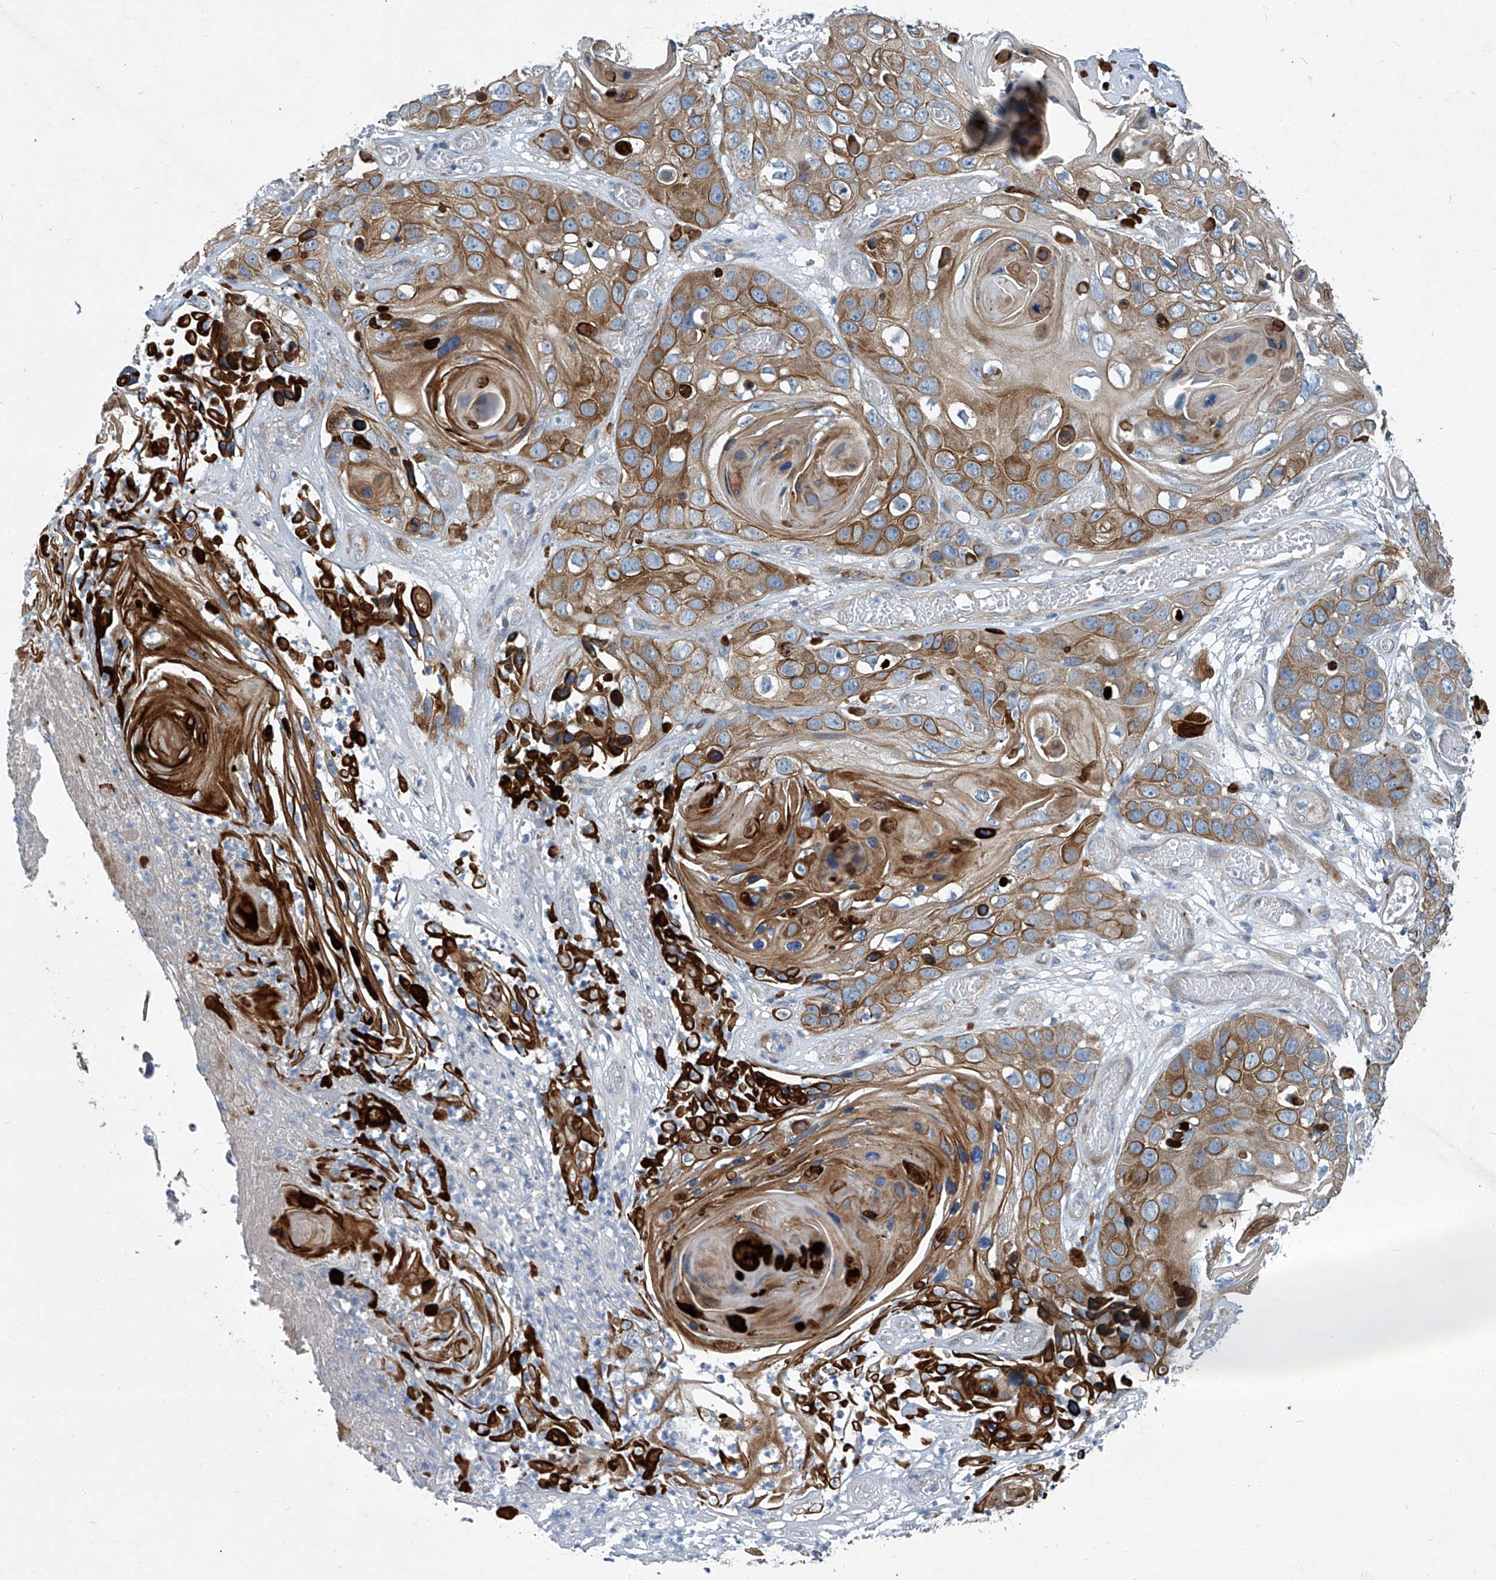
{"staining": {"intensity": "strong", "quantity": ">75%", "location": "cytoplasmic/membranous"}, "tissue": "skin cancer", "cell_type": "Tumor cells", "image_type": "cancer", "snomed": [{"axis": "morphology", "description": "Squamous cell carcinoma, NOS"}, {"axis": "topography", "description": "Skin"}], "caption": "This micrograph displays immunohistochemistry staining of human skin cancer (squamous cell carcinoma), with high strong cytoplasmic/membranous expression in about >75% of tumor cells.", "gene": "SLC26A11", "patient": {"sex": "male", "age": 55}}